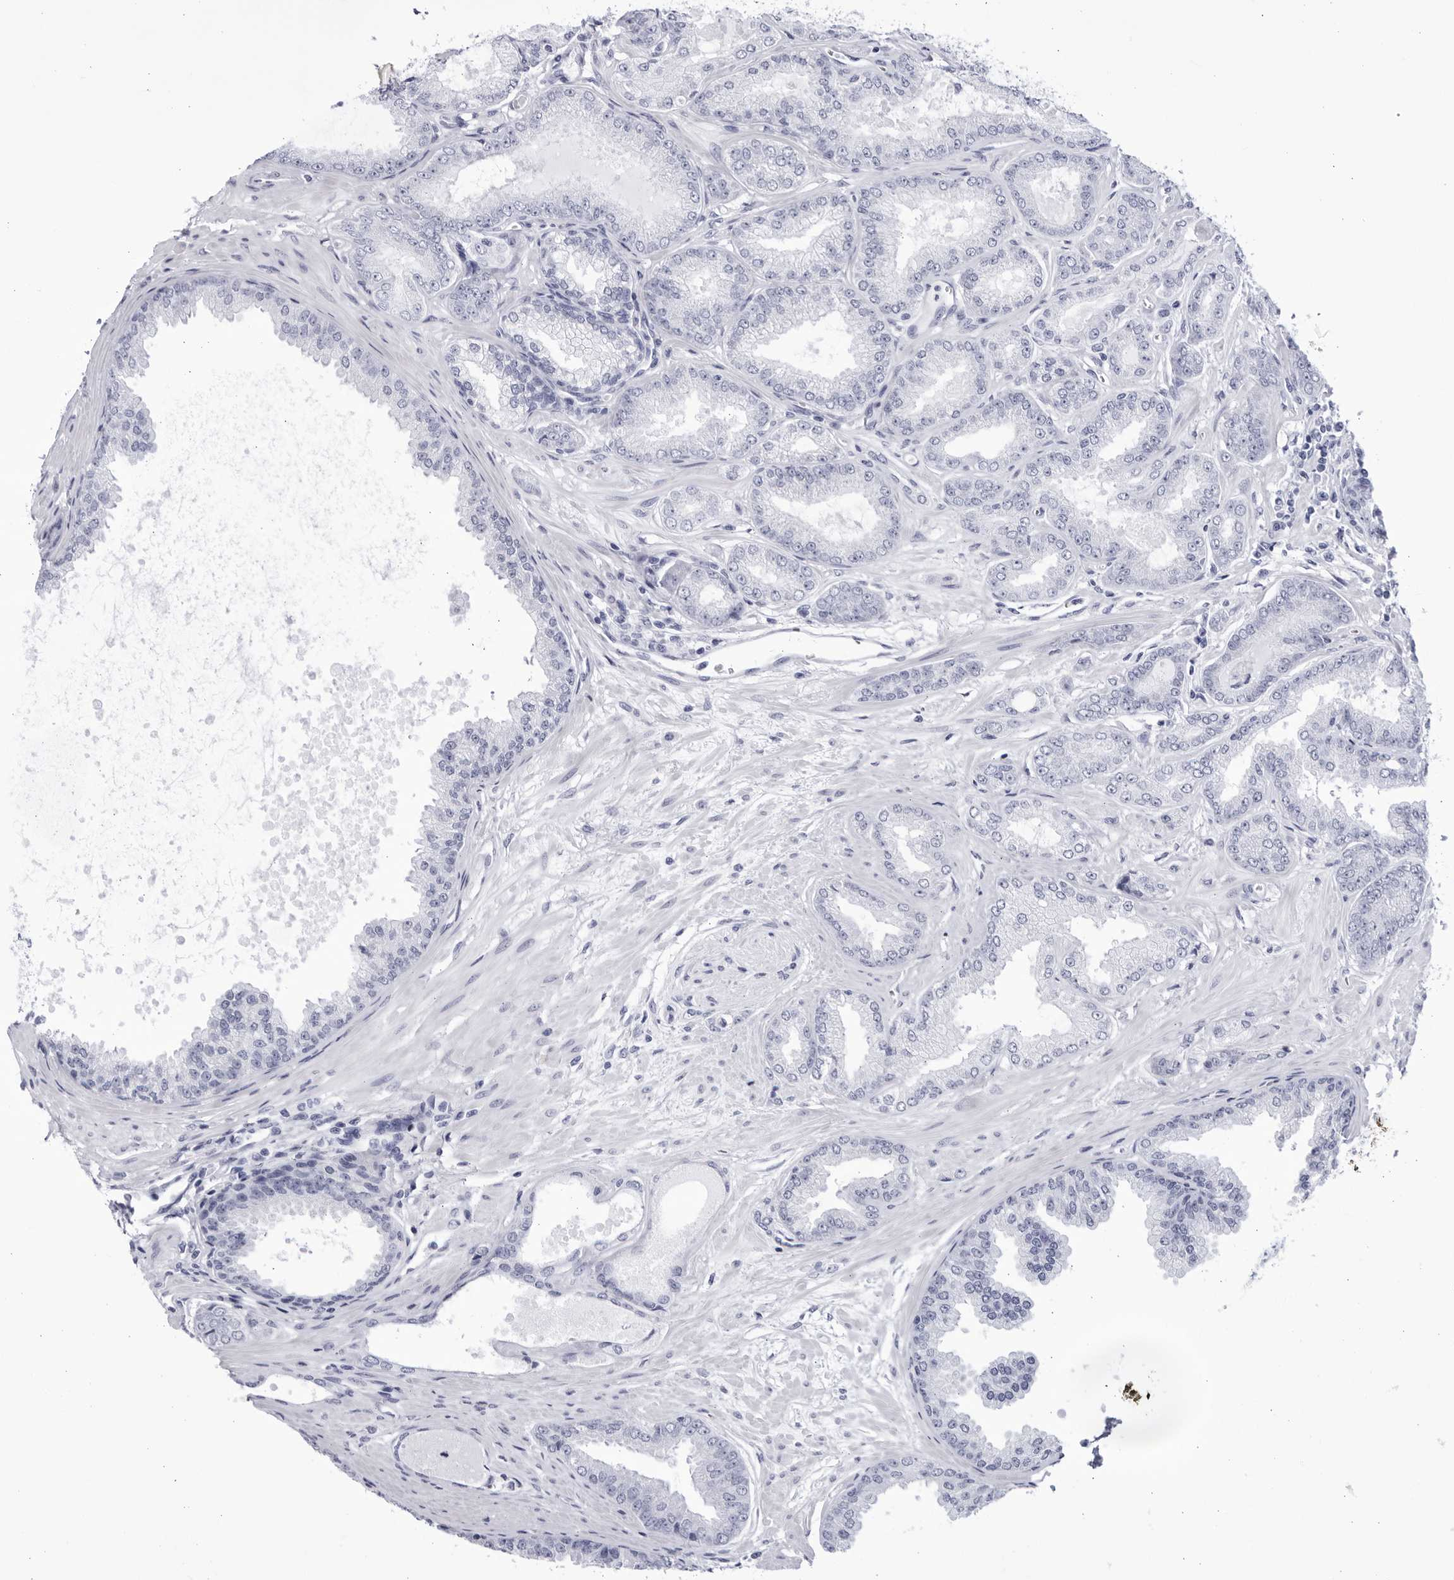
{"staining": {"intensity": "negative", "quantity": "none", "location": "none"}, "tissue": "prostate cancer", "cell_type": "Tumor cells", "image_type": "cancer", "snomed": [{"axis": "morphology", "description": "Adenocarcinoma, Low grade"}, {"axis": "topography", "description": "Prostate"}], "caption": "A high-resolution image shows IHC staining of prostate cancer (adenocarcinoma (low-grade)), which displays no significant positivity in tumor cells. The staining was performed using DAB to visualize the protein expression in brown, while the nuclei were stained in blue with hematoxylin (Magnification: 20x).", "gene": "CCDC181", "patient": {"sex": "male", "age": 63}}